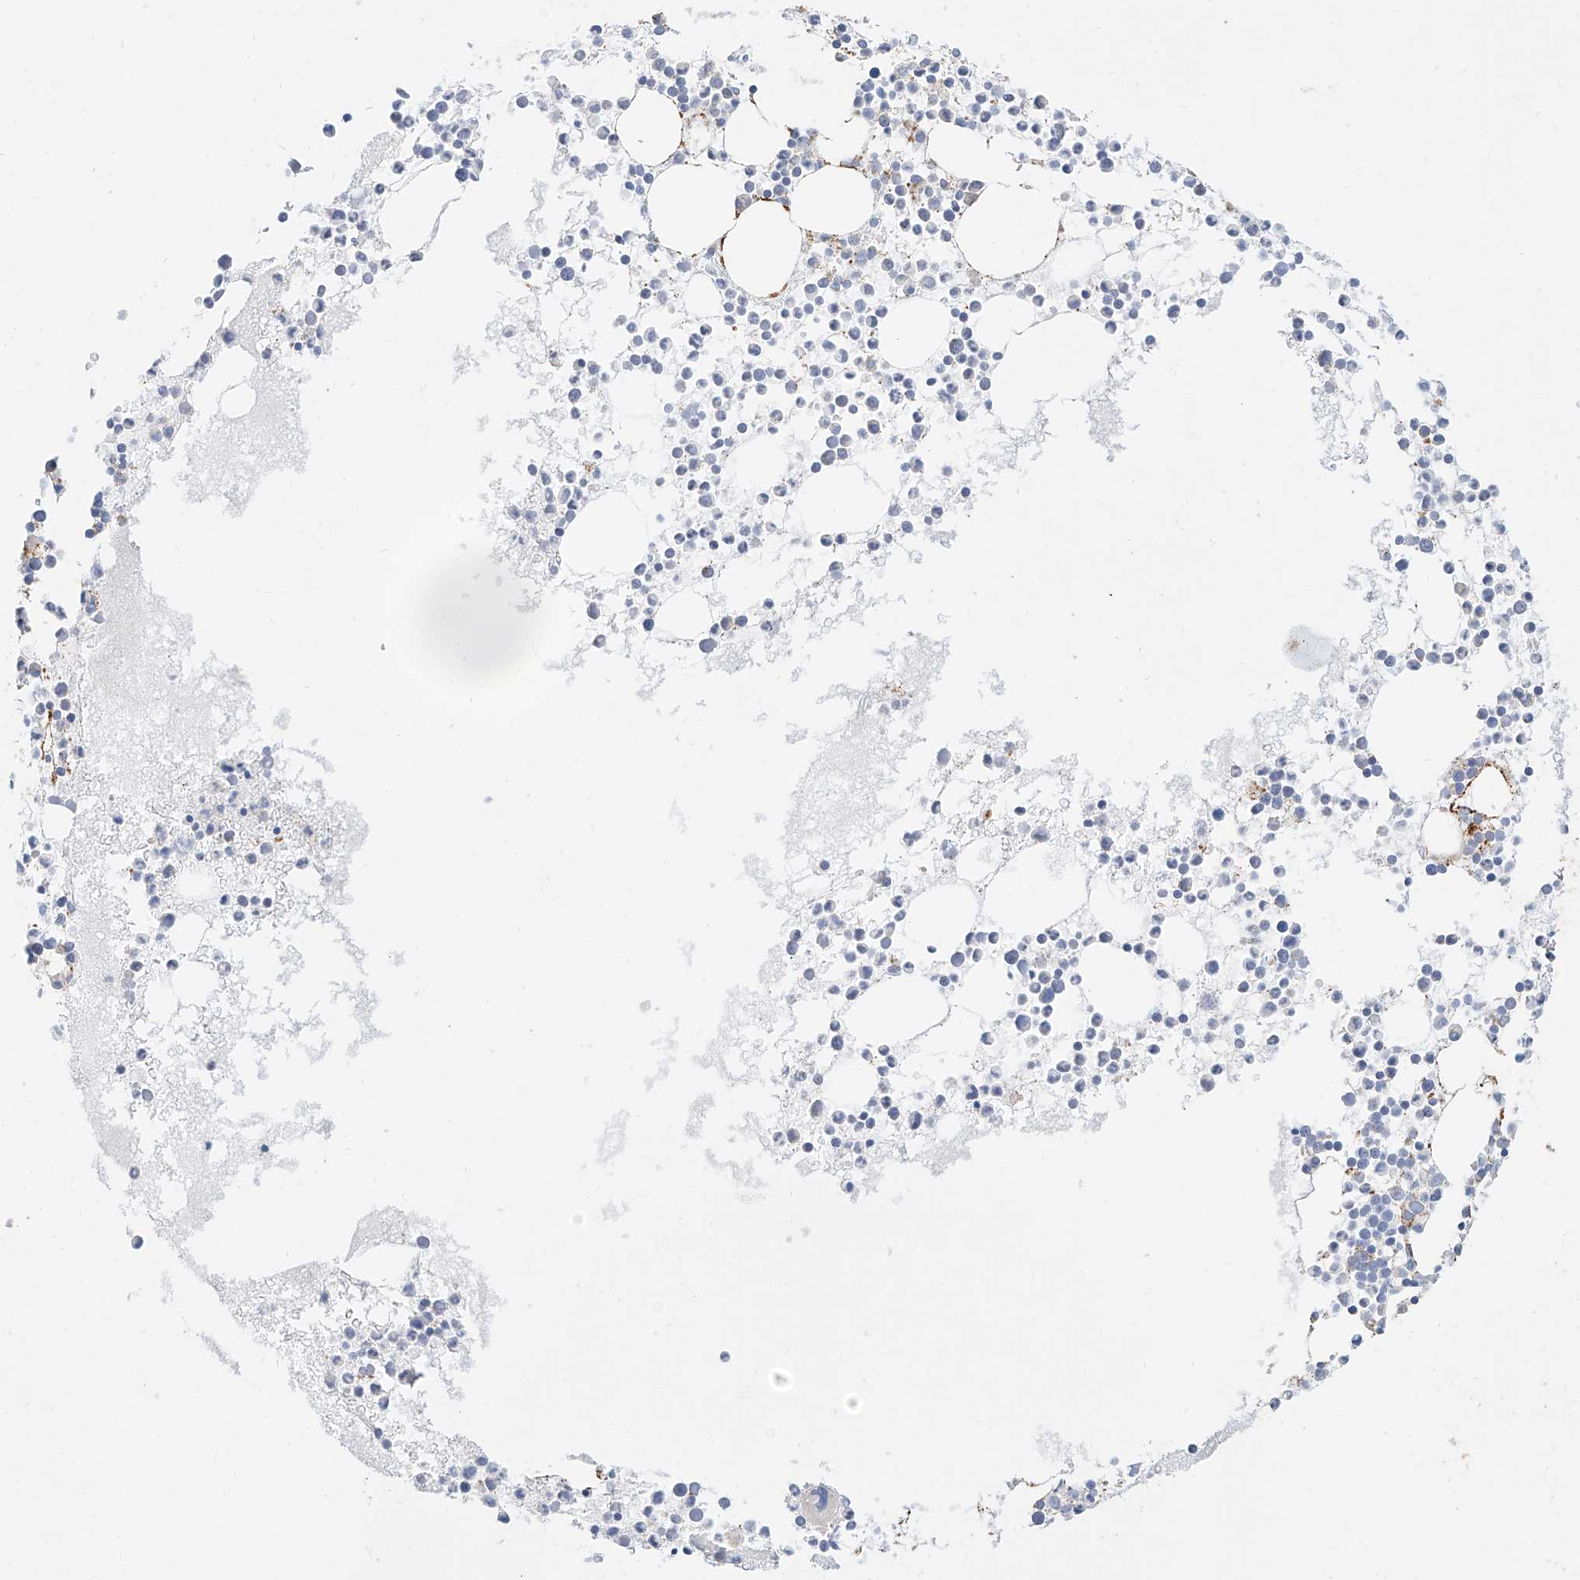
{"staining": {"intensity": "moderate", "quantity": "<25%", "location": "cytoplasmic/membranous"}, "tissue": "bone marrow", "cell_type": "Hematopoietic cells", "image_type": "normal", "snomed": [{"axis": "morphology", "description": "Normal tissue, NOS"}, {"axis": "topography", "description": "Bone marrow"}], "caption": "This image exhibits immunohistochemistry (IHC) staining of normal bone marrow, with low moderate cytoplasmic/membranous expression in about <25% of hematopoietic cells.", "gene": "CST9", "patient": {"sex": "female", "age": 78}}